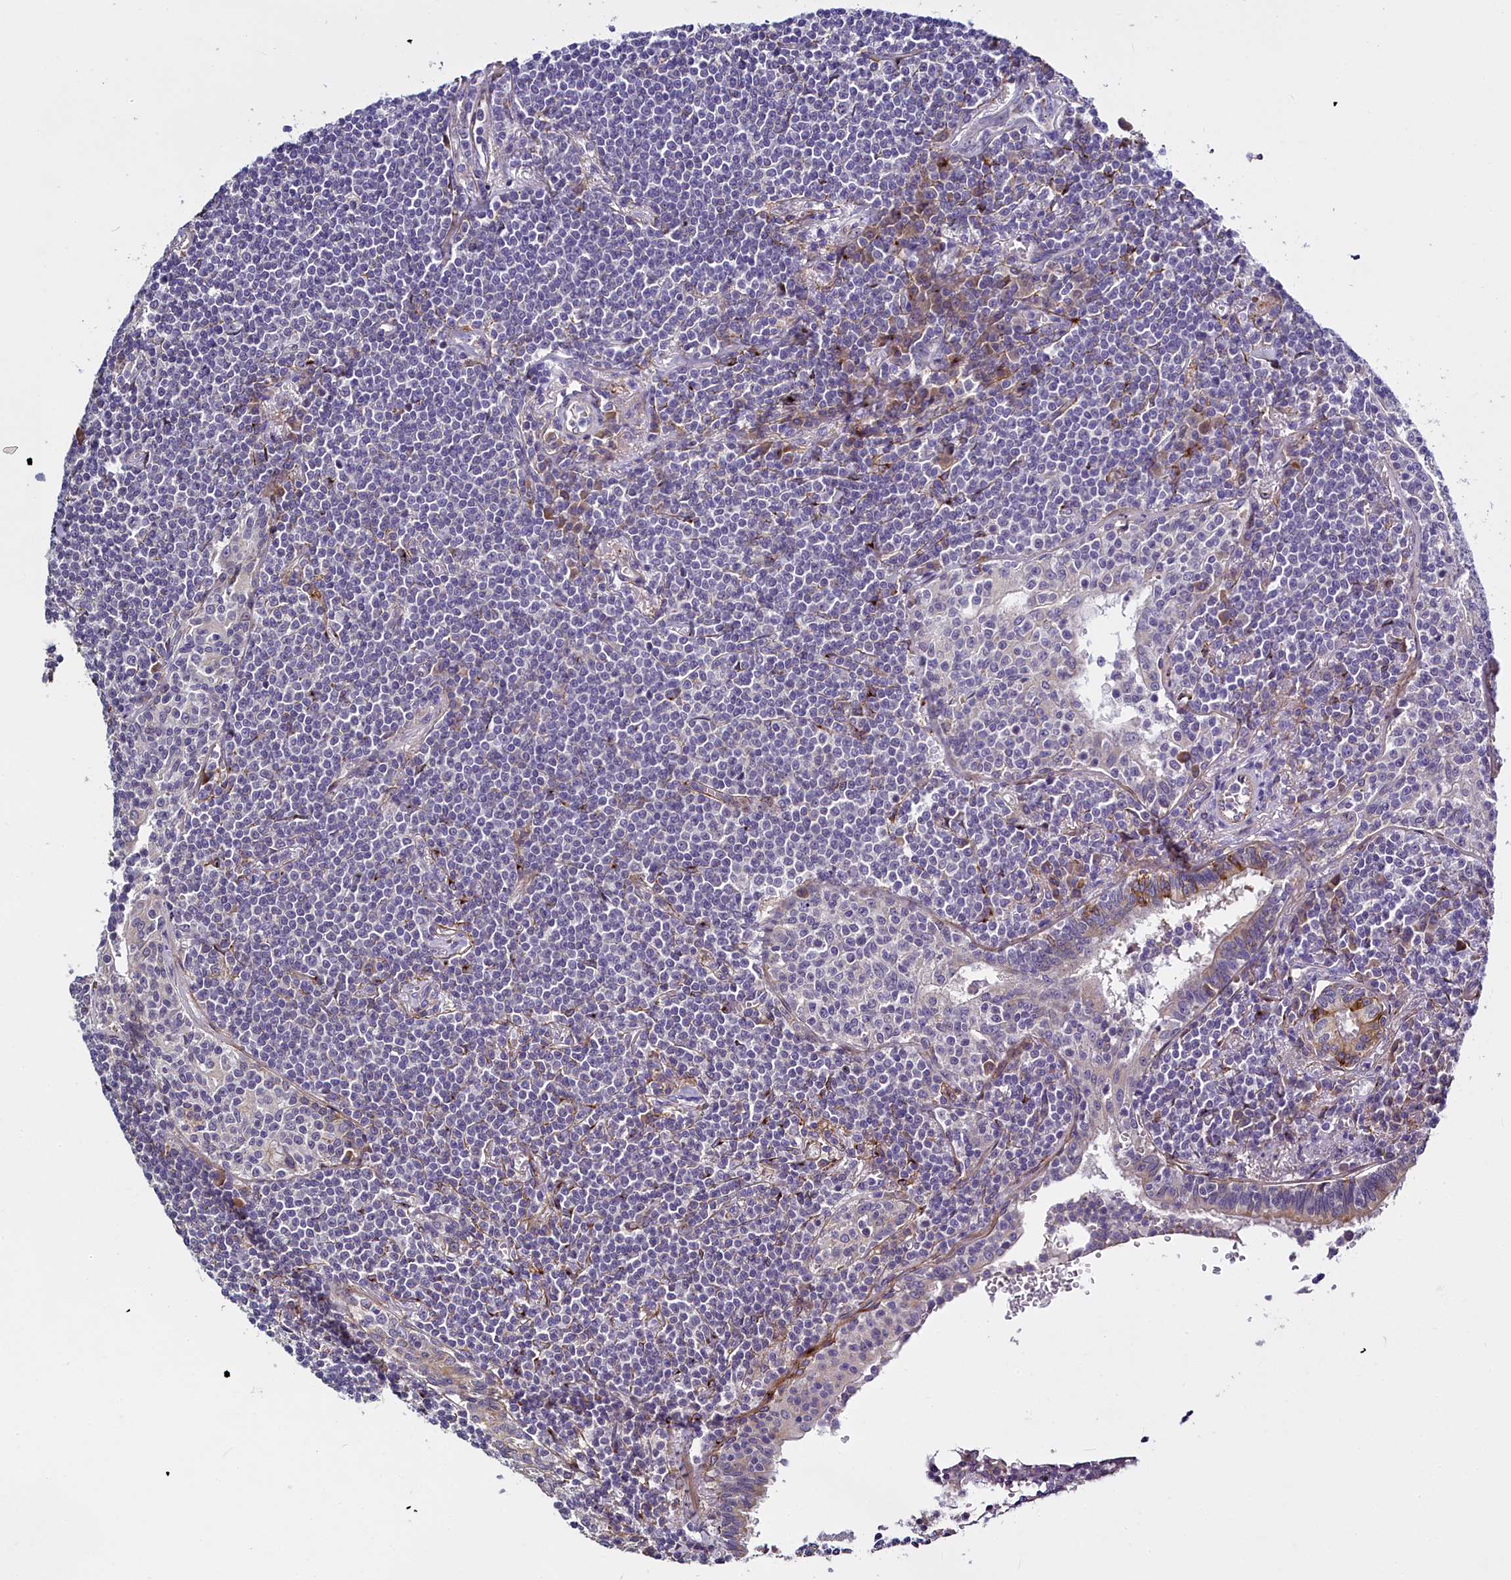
{"staining": {"intensity": "negative", "quantity": "none", "location": "none"}, "tissue": "lymphoma", "cell_type": "Tumor cells", "image_type": "cancer", "snomed": [{"axis": "morphology", "description": "Malignant lymphoma, non-Hodgkin's type, Low grade"}, {"axis": "topography", "description": "Lung"}], "caption": "A high-resolution image shows immunohistochemistry staining of low-grade malignant lymphoma, non-Hodgkin's type, which displays no significant staining in tumor cells.", "gene": "MRC2", "patient": {"sex": "female", "age": 71}}